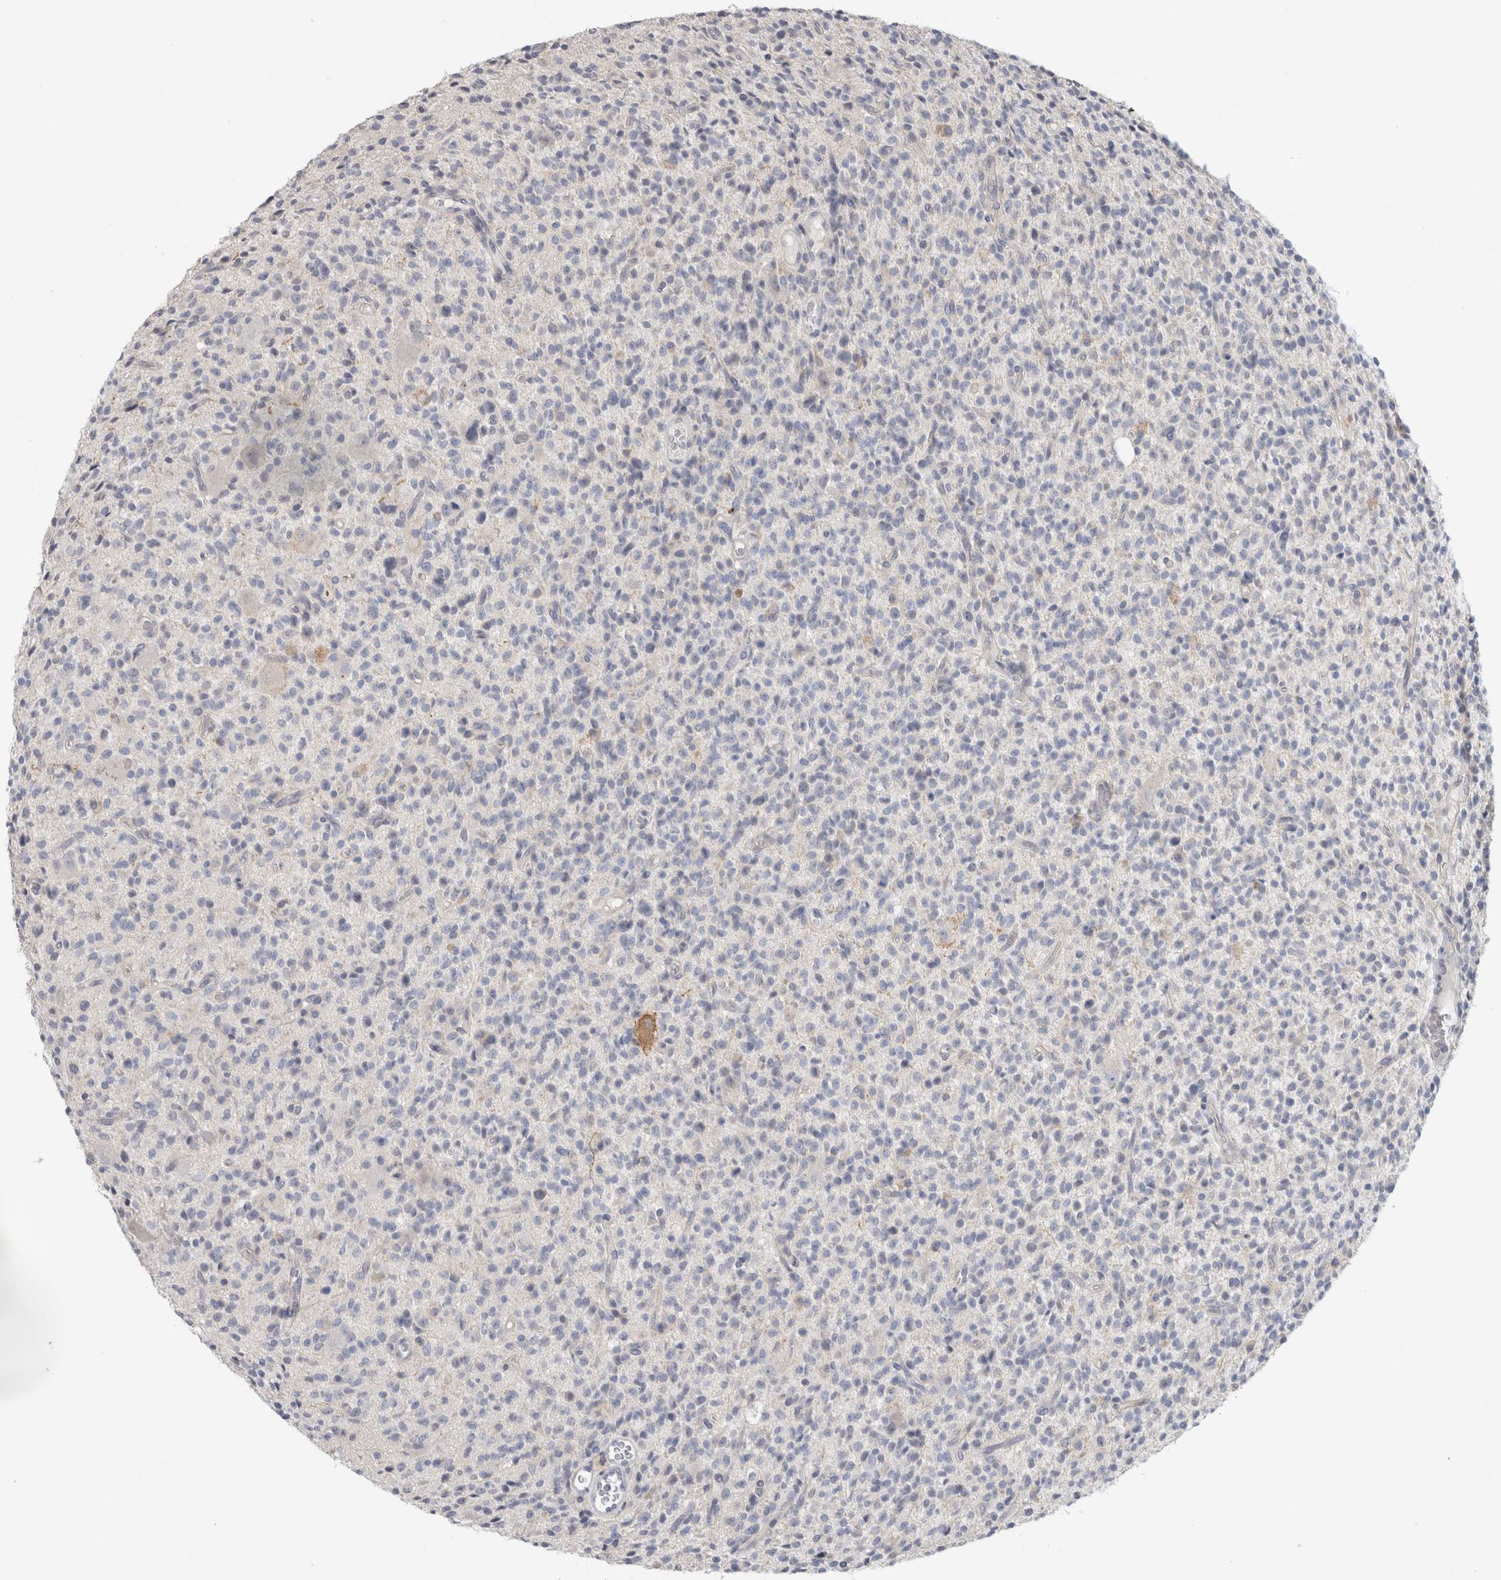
{"staining": {"intensity": "negative", "quantity": "none", "location": "none"}, "tissue": "glioma", "cell_type": "Tumor cells", "image_type": "cancer", "snomed": [{"axis": "morphology", "description": "Glioma, malignant, High grade"}, {"axis": "topography", "description": "Brain"}], "caption": "This photomicrograph is of malignant glioma (high-grade) stained with IHC to label a protein in brown with the nuclei are counter-stained blue. There is no positivity in tumor cells.", "gene": "TONSL", "patient": {"sex": "male", "age": 34}}